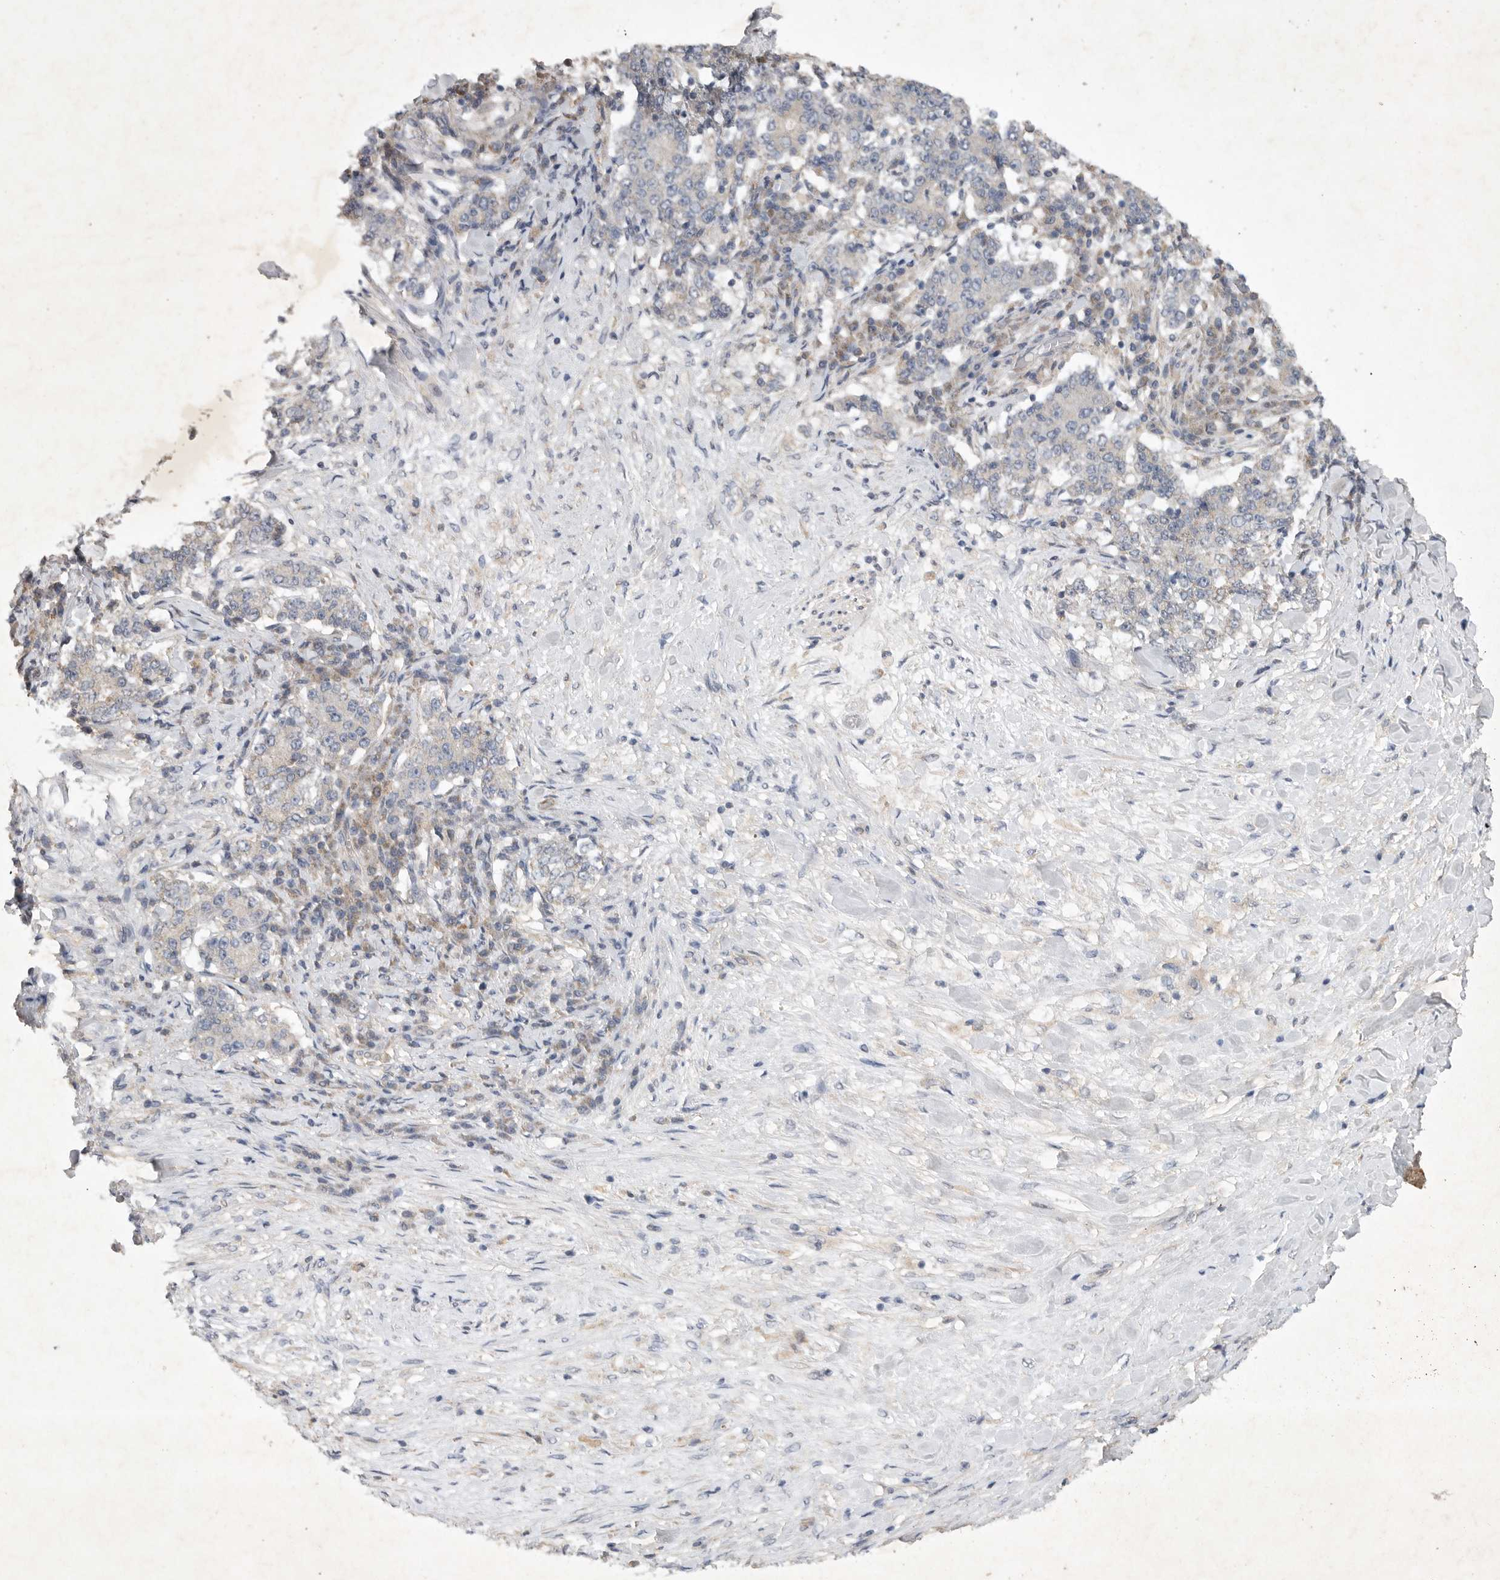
{"staining": {"intensity": "negative", "quantity": "none", "location": "none"}, "tissue": "stomach cancer", "cell_type": "Tumor cells", "image_type": "cancer", "snomed": [{"axis": "morphology", "description": "Adenocarcinoma, NOS"}, {"axis": "topography", "description": "Stomach"}], "caption": "Tumor cells are negative for protein expression in human adenocarcinoma (stomach). (Brightfield microscopy of DAB IHC at high magnification).", "gene": "EDEM3", "patient": {"sex": "male", "age": 59}}